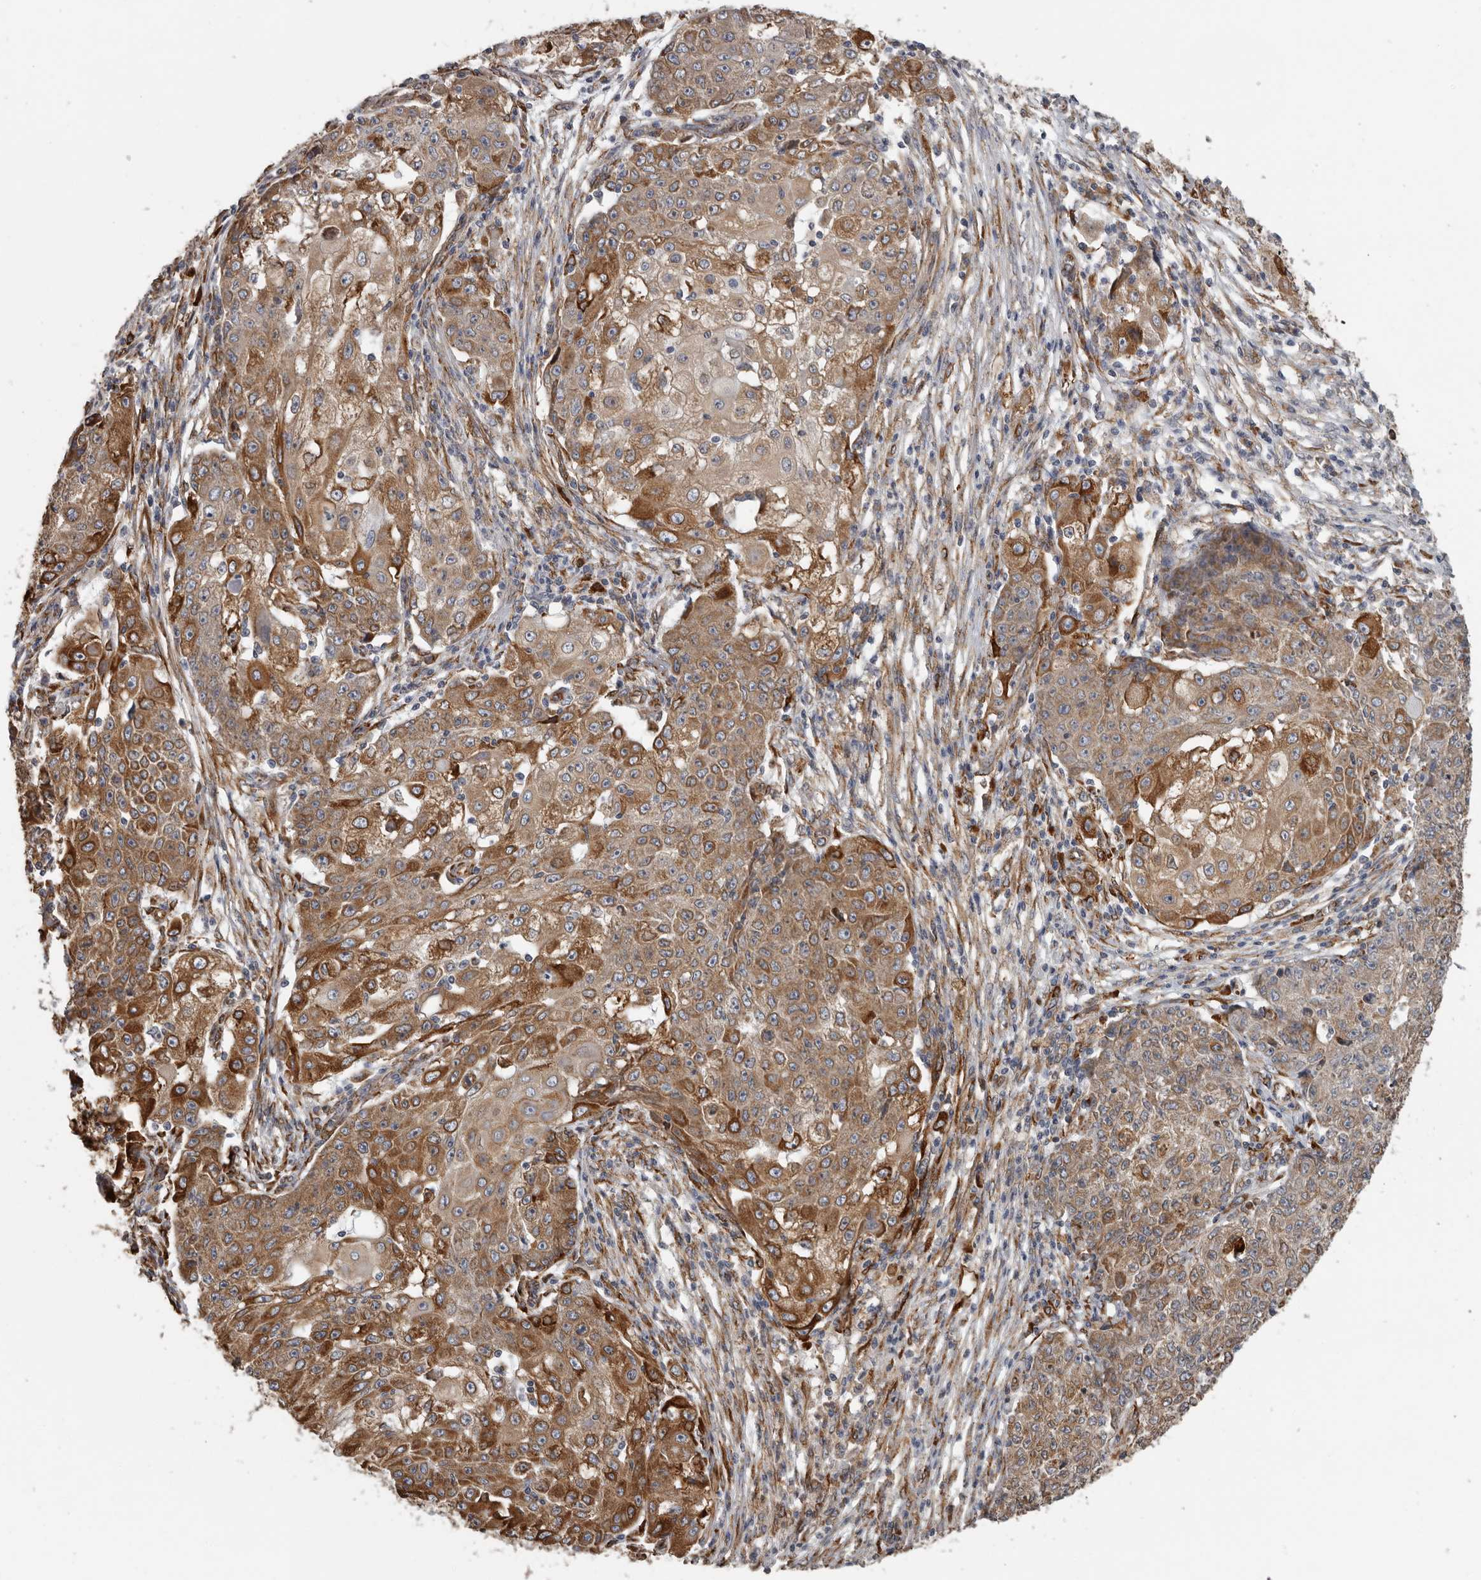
{"staining": {"intensity": "moderate", "quantity": ">75%", "location": "cytoplasmic/membranous"}, "tissue": "ovarian cancer", "cell_type": "Tumor cells", "image_type": "cancer", "snomed": [{"axis": "morphology", "description": "Carcinoma, endometroid"}, {"axis": "topography", "description": "Ovary"}], "caption": "Ovarian cancer (endometroid carcinoma) was stained to show a protein in brown. There is medium levels of moderate cytoplasmic/membranous staining in about >75% of tumor cells.", "gene": "CEP350", "patient": {"sex": "female", "age": 42}}